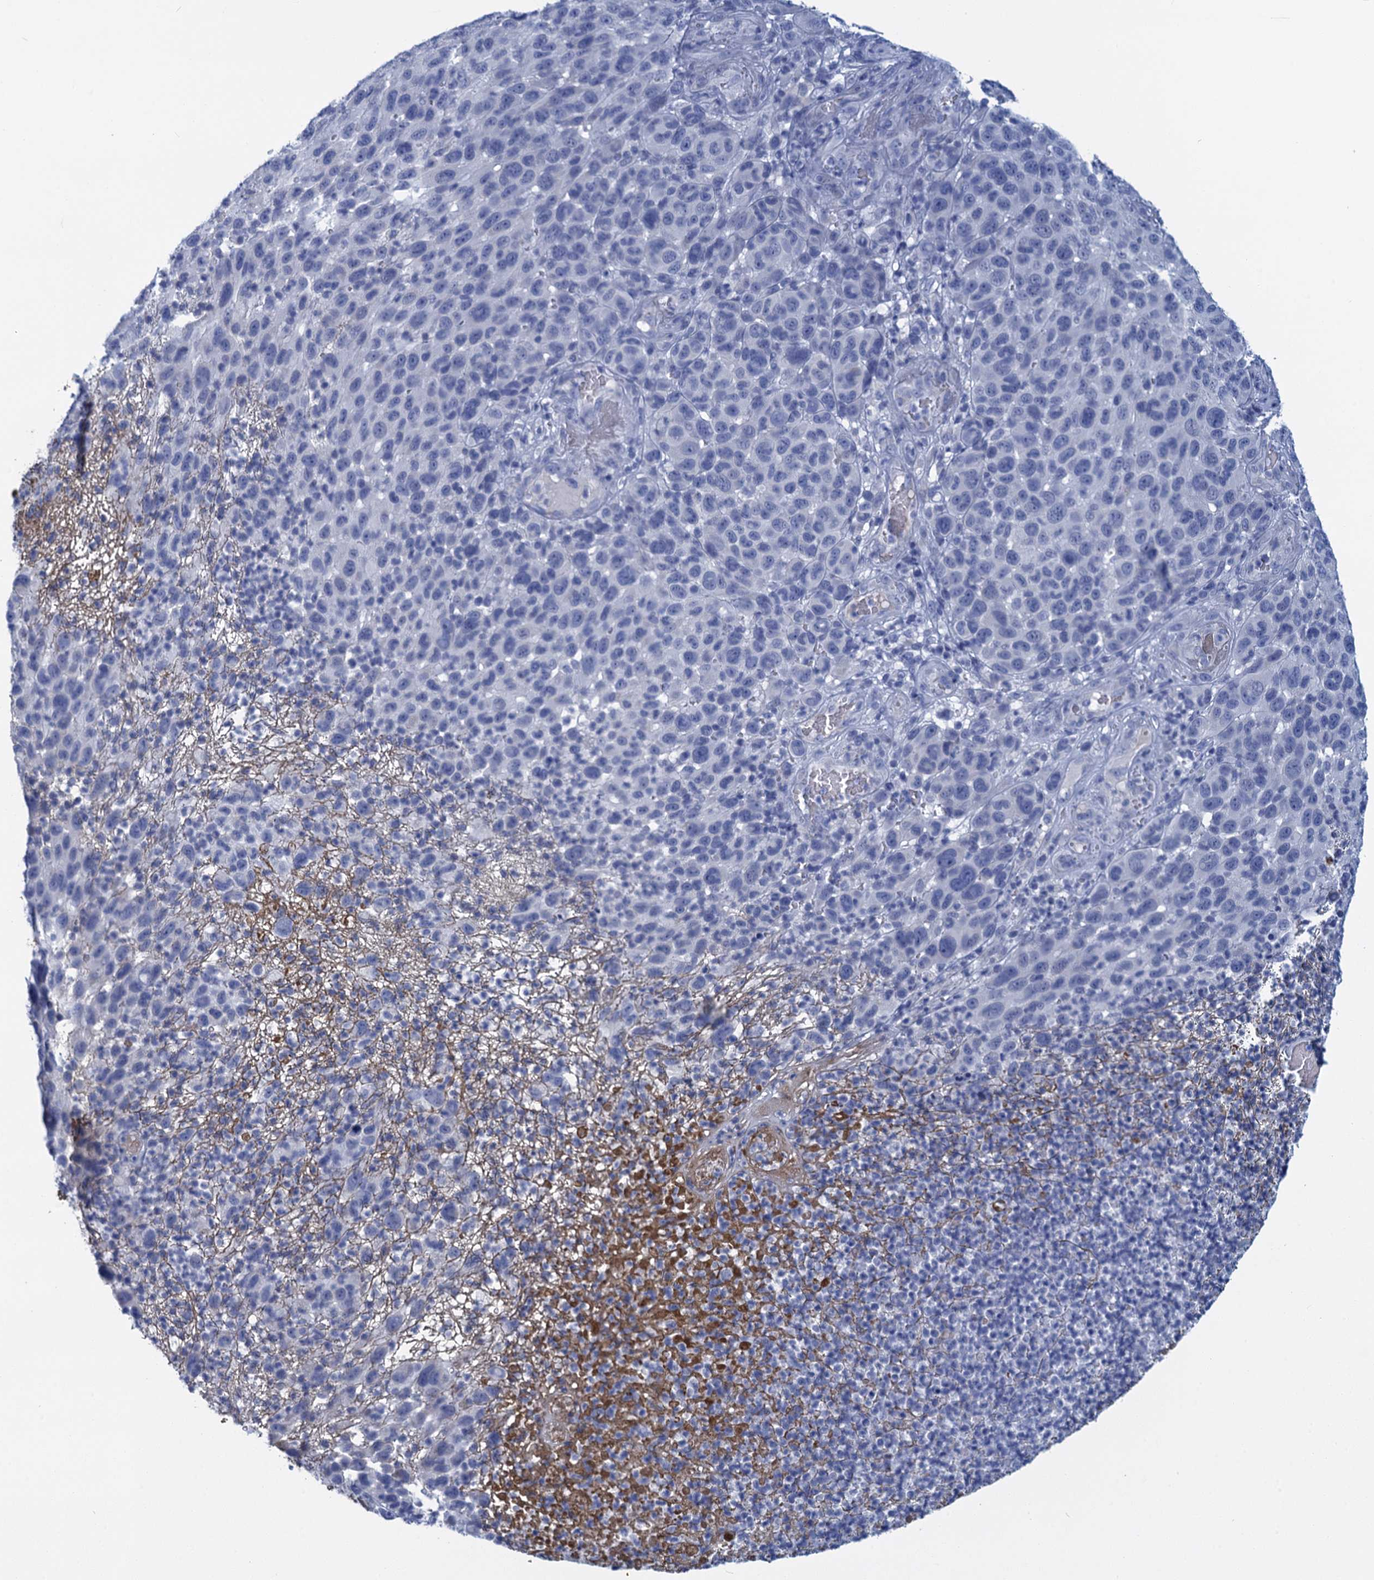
{"staining": {"intensity": "negative", "quantity": "none", "location": "none"}, "tissue": "melanoma", "cell_type": "Tumor cells", "image_type": "cancer", "snomed": [{"axis": "morphology", "description": "Malignant melanoma, NOS"}, {"axis": "topography", "description": "Skin"}], "caption": "There is no significant positivity in tumor cells of malignant melanoma. (Stains: DAB (3,3'-diaminobenzidine) IHC with hematoxylin counter stain, Microscopy: brightfield microscopy at high magnification).", "gene": "SCEL", "patient": {"sex": "male", "age": 49}}